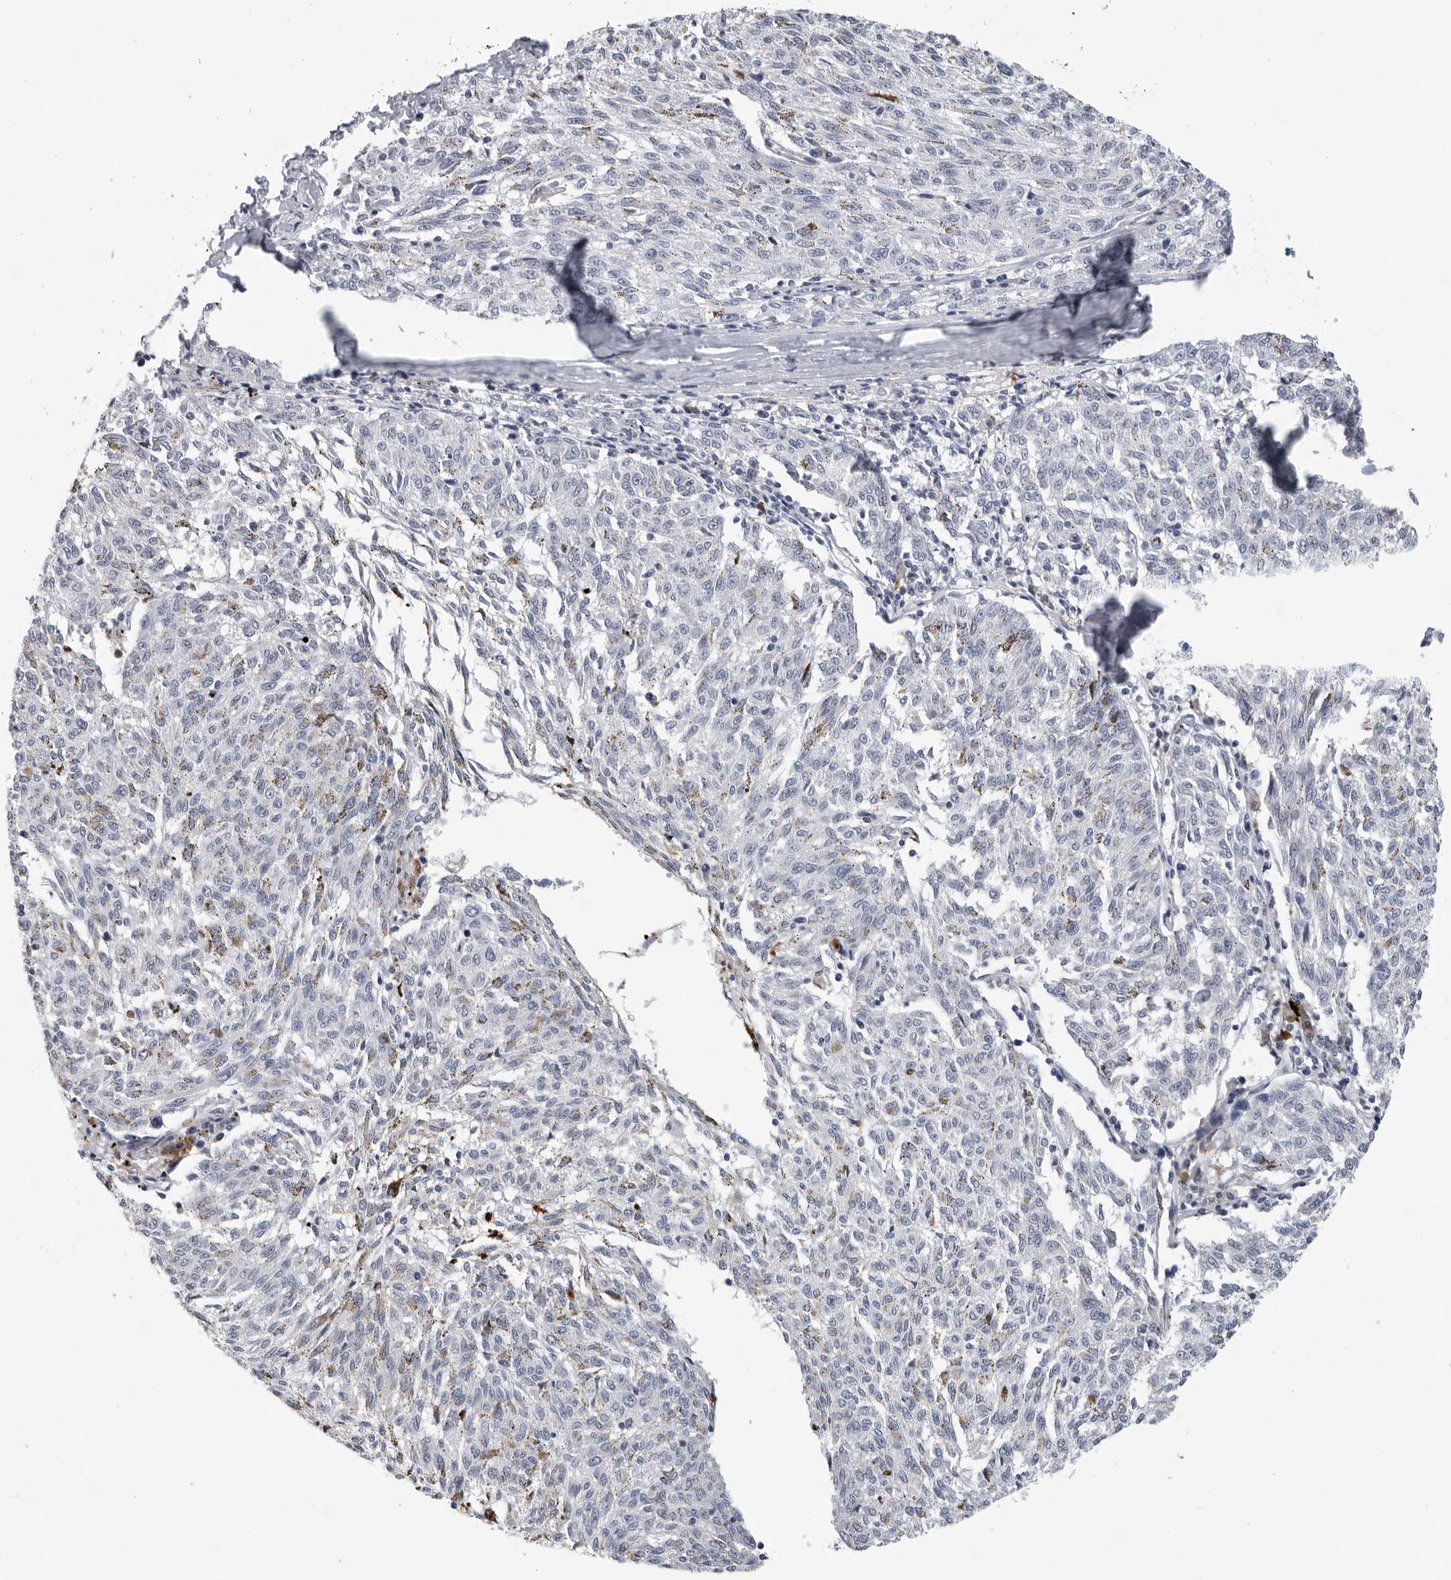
{"staining": {"intensity": "negative", "quantity": "none", "location": "none"}, "tissue": "melanoma", "cell_type": "Tumor cells", "image_type": "cancer", "snomed": [{"axis": "morphology", "description": "Malignant melanoma, NOS"}, {"axis": "topography", "description": "Skin"}], "caption": "This histopathology image is of melanoma stained with immunohistochemistry to label a protein in brown with the nuclei are counter-stained blue. There is no positivity in tumor cells.", "gene": "ZNF502", "patient": {"sex": "female", "age": 72}}